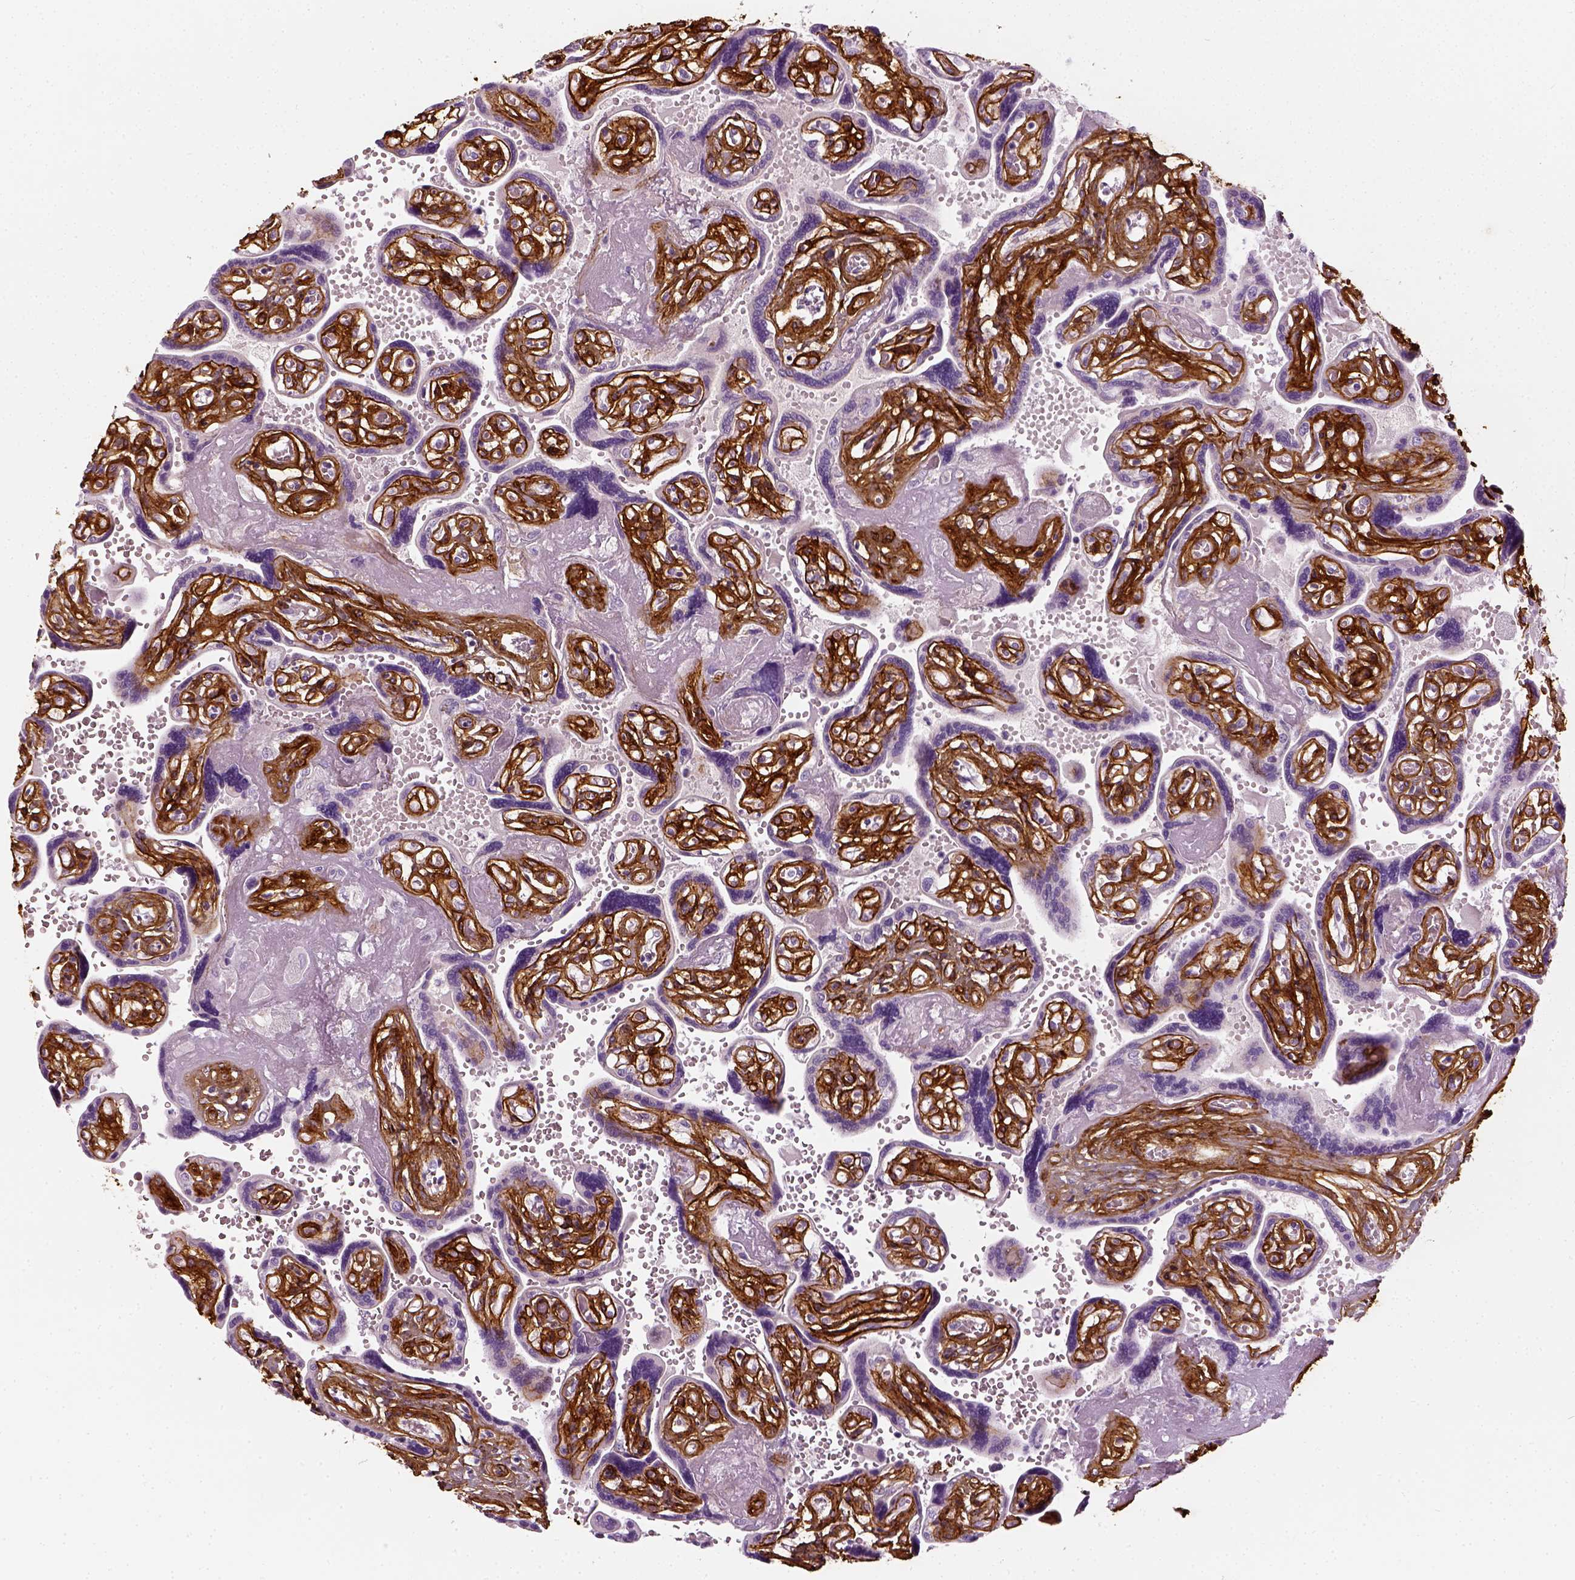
{"staining": {"intensity": "negative", "quantity": "none", "location": "none"}, "tissue": "placenta", "cell_type": "Decidual cells", "image_type": "normal", "snomed": [{"axis": "morphology", "description": "Normal tissue, NOS"}, {"axis": "topography", "description": "Placenta"}], "caption": "Immunohistochemical staining of benign placenta shows no significant expression in decidual cells. The staining was performed using DAB (3,3'-diaminobenzidine) to visualize the protein expression in brown, while the nuclei were stained in blue with hematoxylin (Magnification: 20x).", "gene": "COL6A2", "patient": {"sex": "female", "age": 32}}